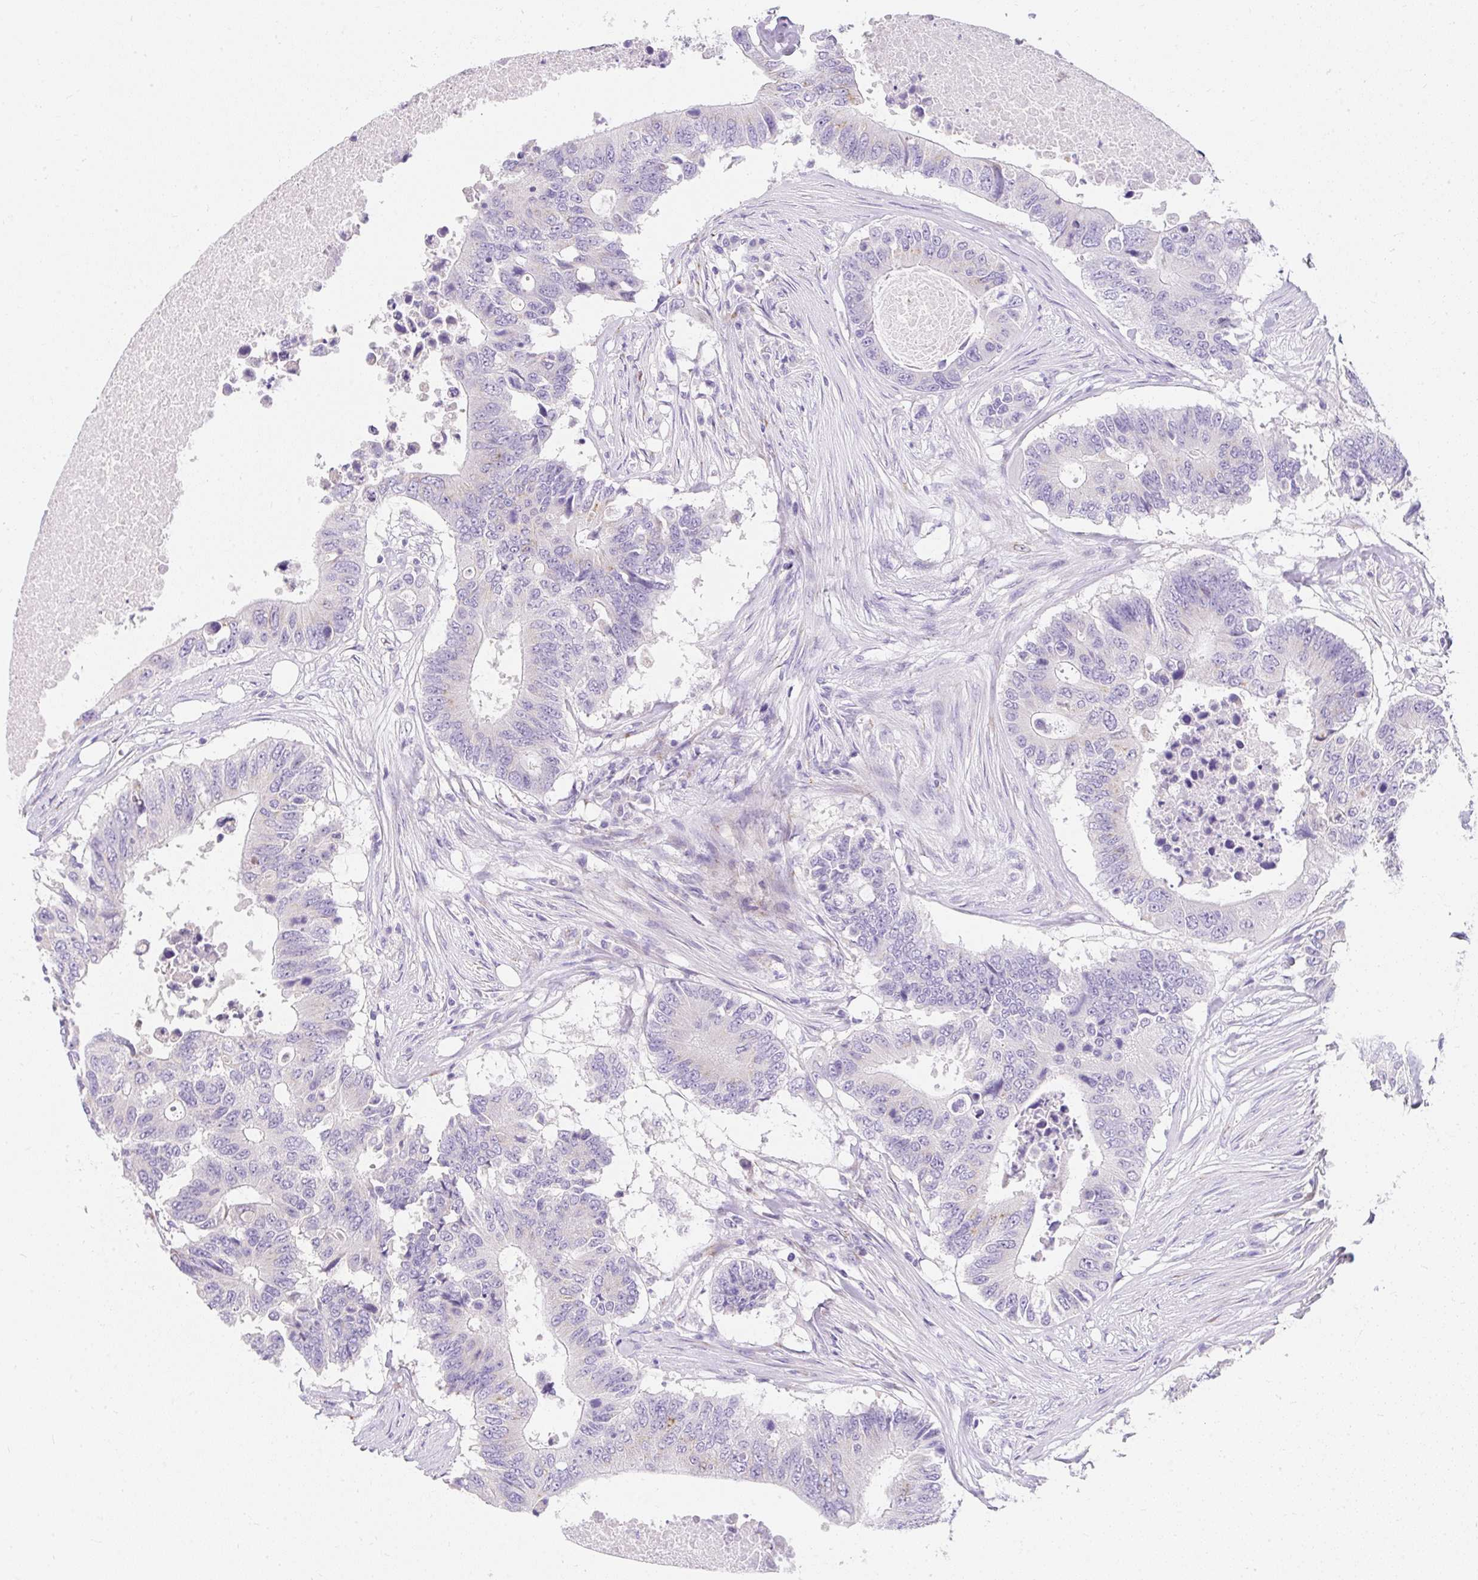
{"staining": {"intensity": "negative", "quantity": "none", "location": "none"}, "tissue": "colorectal cancer", "cell_type": "Tumor cells", "image_type": "cancer", "snomed": [{"axis": "morphology", "description": "Adenocarcinoma, NOS"}, {"axis": "topography", "description": "Colon"}], "caption": "Tumor cells are negative for brown protein staining in colorectal adenocarcinoma.", "gene": "DTX4", "patient": {"sex": "male", "age": 71}}